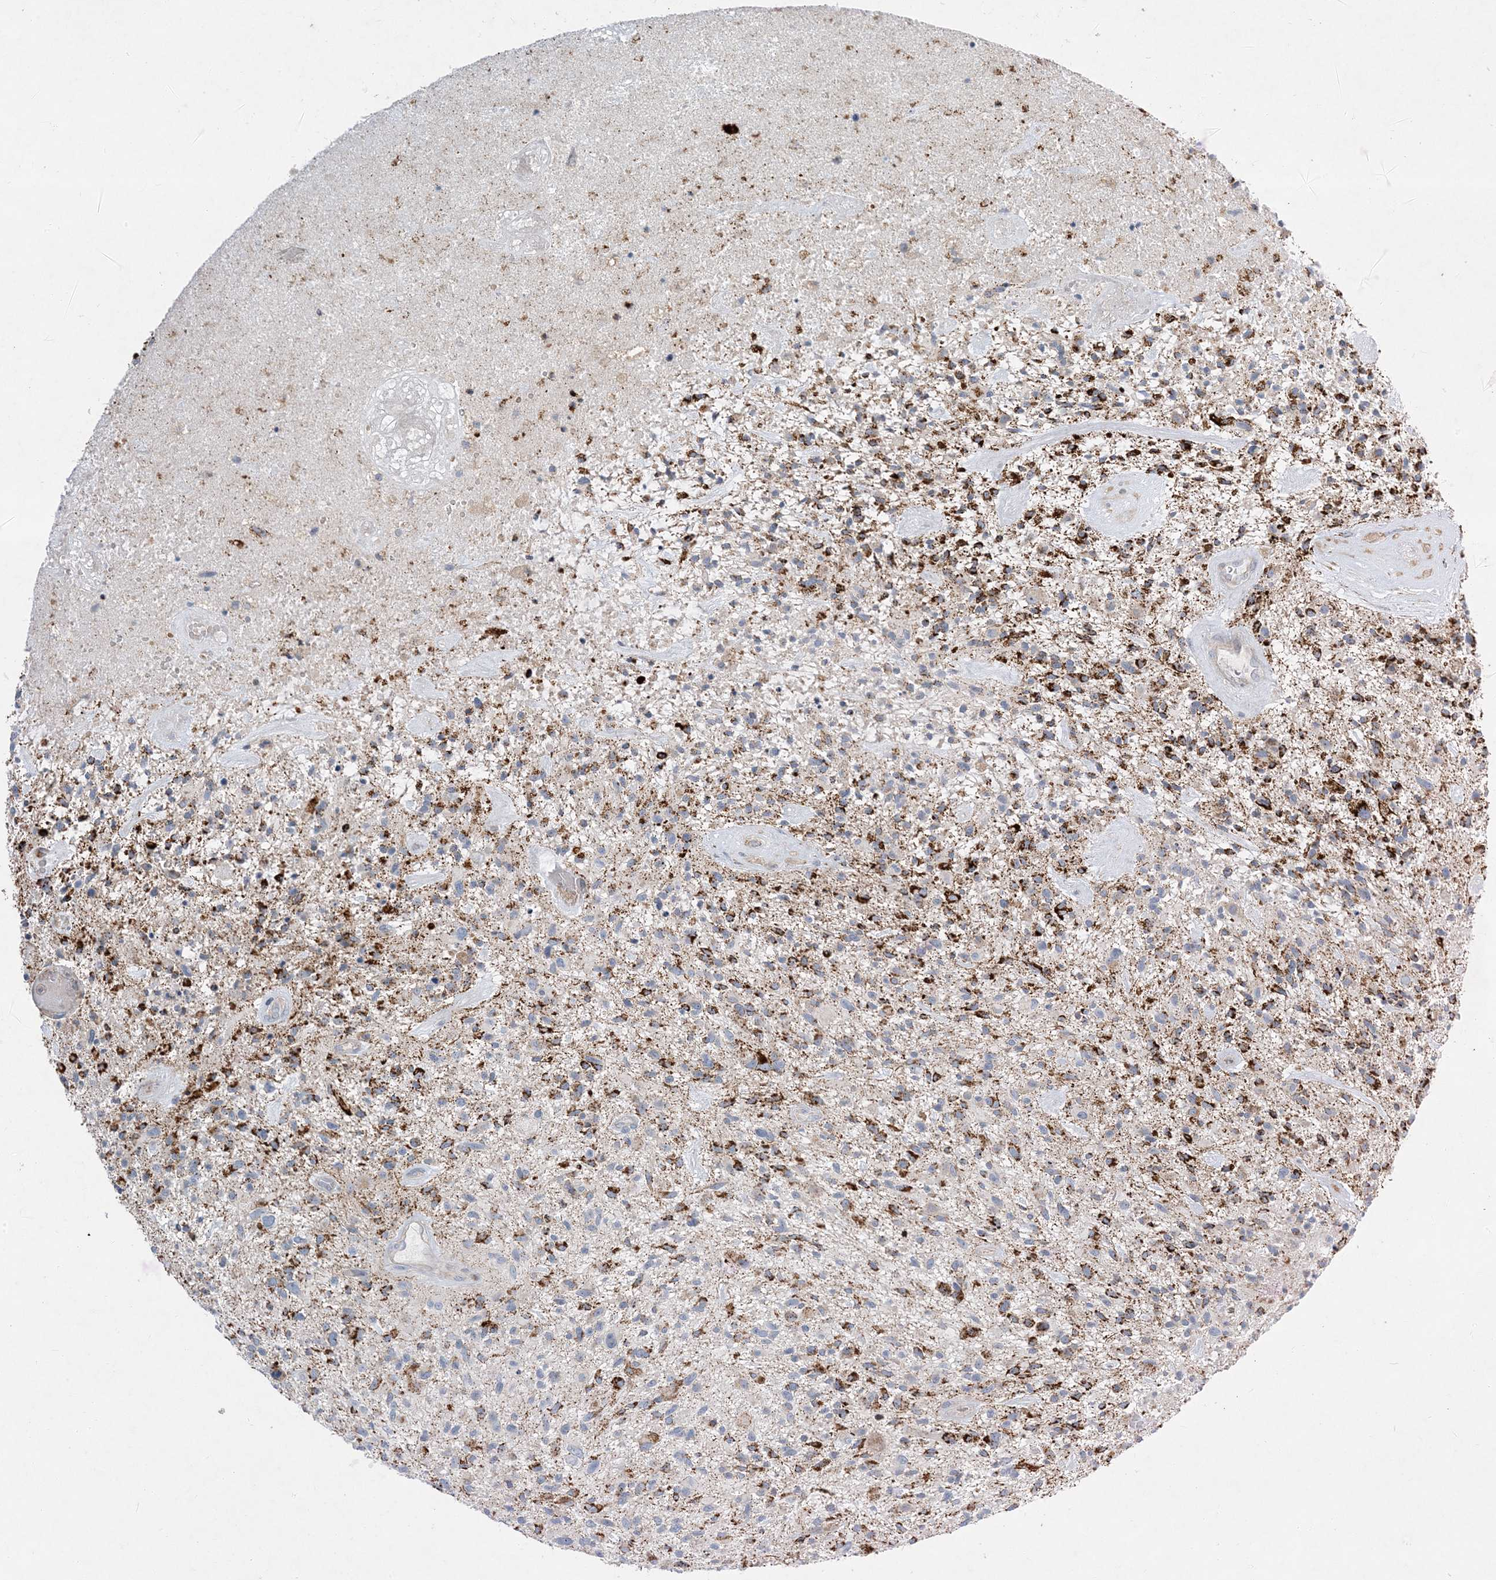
{"staining": {"intensity": "negative", "quantity": "none", "location": "none"}, "tissue": "glioma", "cell_type": "Tumor cells", "image_type": "cancer", "snomed": [{"axis": "morphology", "description": "Glioma, malignant, High grade"}, {"axis": "topography", "description": "Brain"}], "caption": "This is a photomicrograph of immunohistochemistry (IHC) staining of glioma, which shows no positivity in tumor cells.", "gene": "LTN1", "patient": {"sex": "male", "age": 47}}